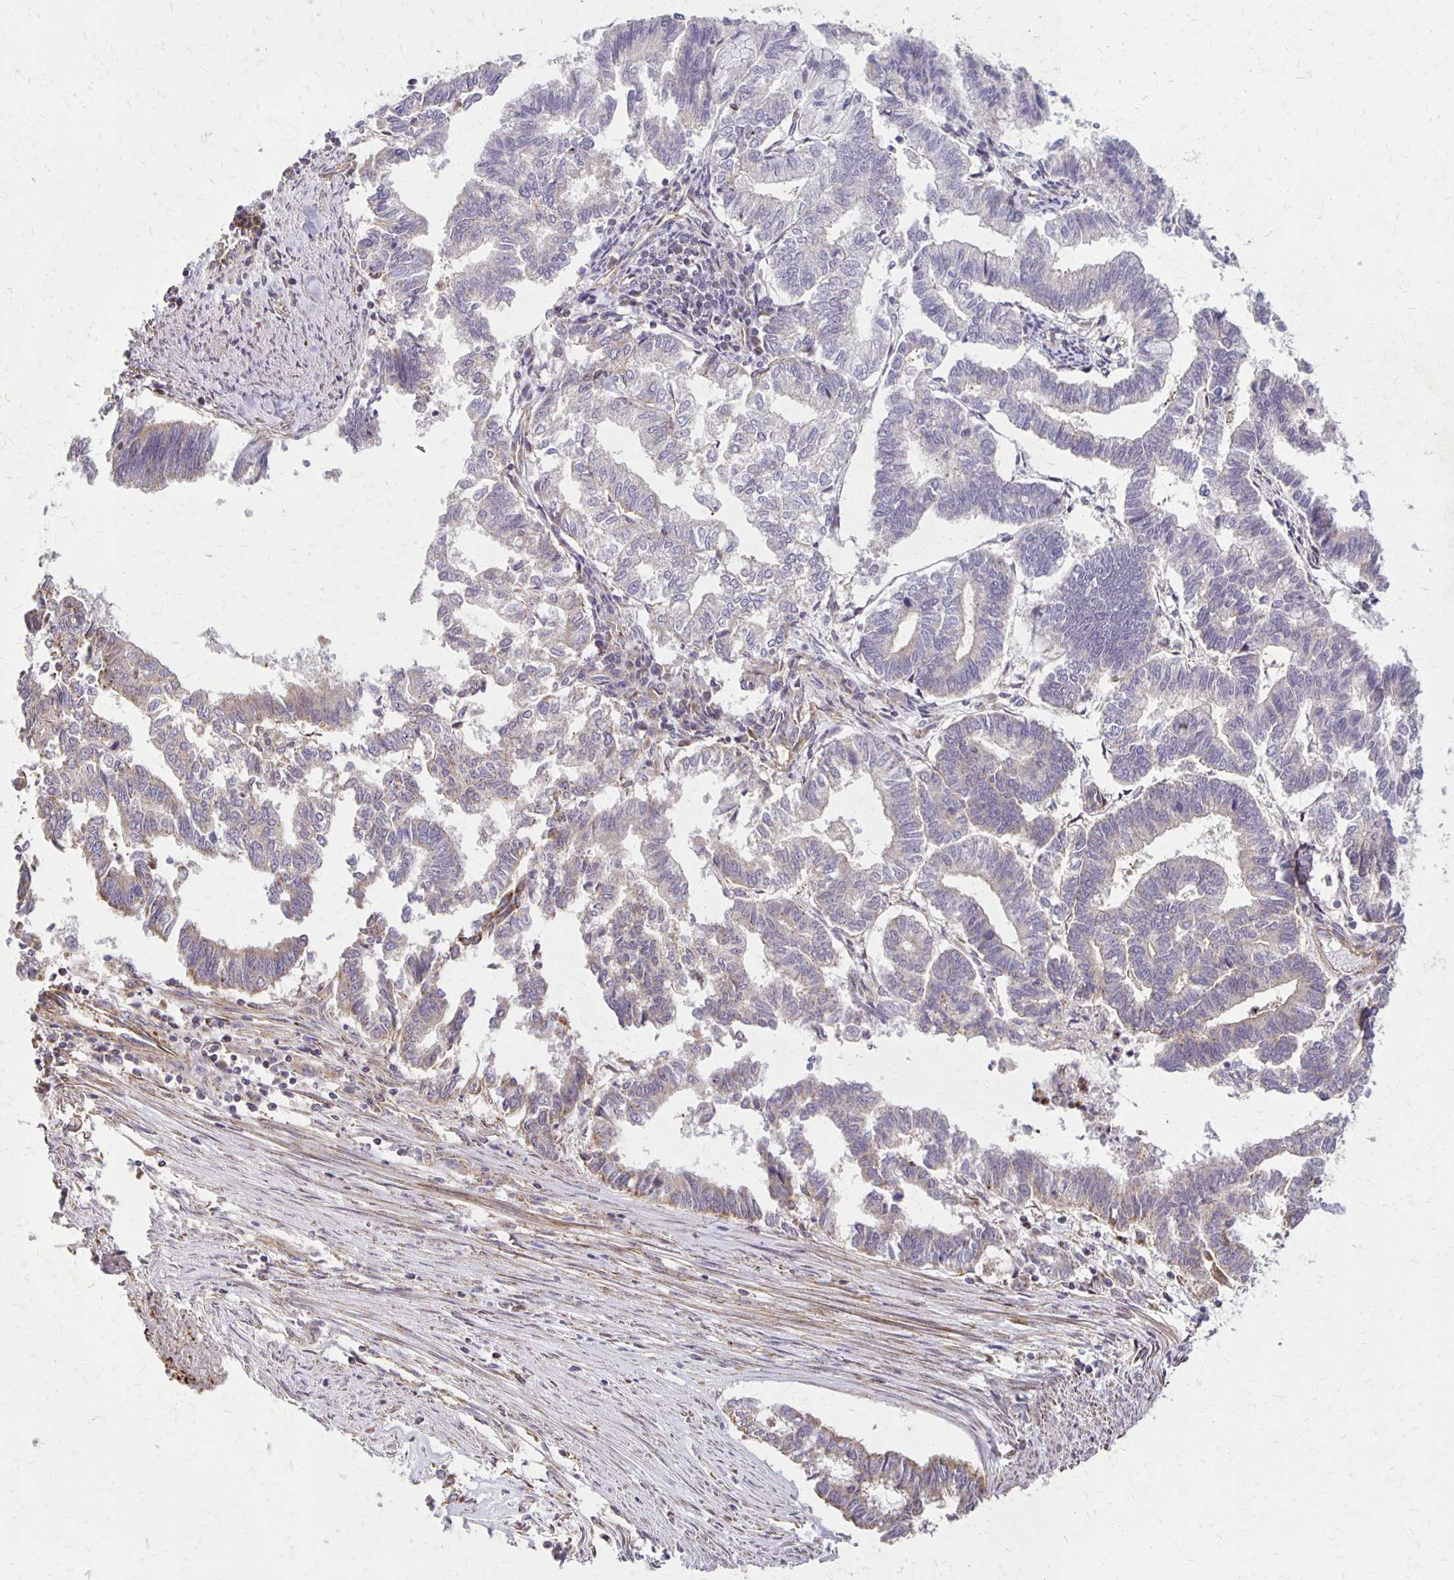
{"staining": {"intensity": "weak", "quantity": "<25%", "location": "cytoplasmic/membranous"}, "tissue": "endometrial cancer", "cell_type": "Tumor cells", "image_type": "cancer", "snomed": [{"axis": "morphology", "description": "Adenocarcinoma, NOS"}, {"axis": "topography", "description": "Endometrium"}], "caption": "This is an immunohistochemistry (IHC) photomicrograph of endometrial adenocarcinoma. There is no positivity in tumor cells.", "gene": "EIF4EBP2", "patient": {"sex": "female", "age": 79}}